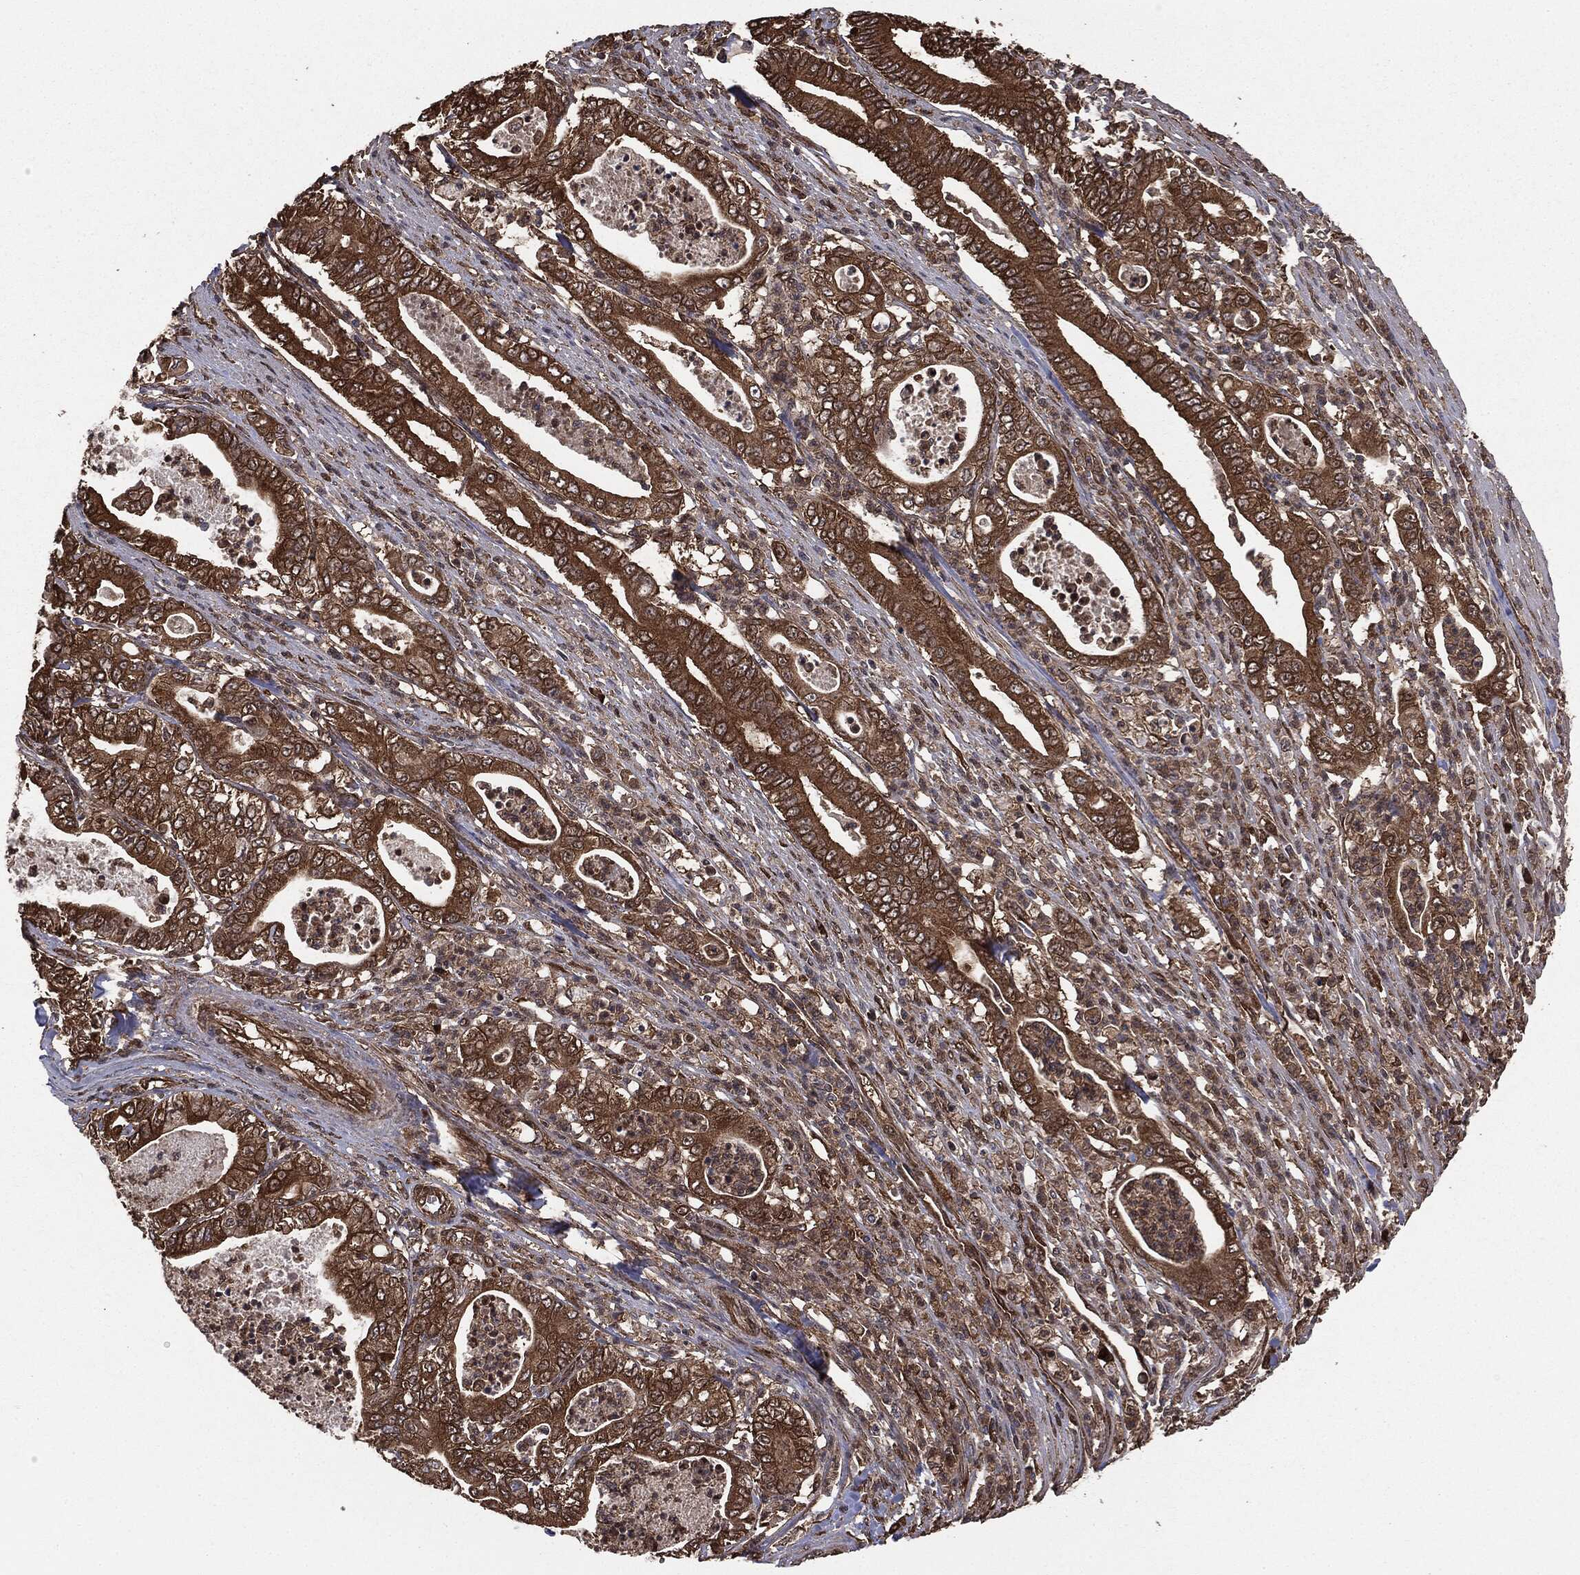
{"staining": {"intensity": "strong", "quantity": ">75%", "location": "cytoplasmic/membranous"}, "tissue": "pancreatic cancer", "cell_type": "Tumor cells", "image_type": "cancer", "snomed": [{"axis": "morphology", "description": "Adenocarcinoma, NOS"}, {"axis": "topography", "description": "Pancreas"}], "caption": "Protein expression by immunohistochemistry displays strong cytoplasmic/membranous positivity in approximately >75% of tumor cells in pancreatic cancer.", "gene": "NME1", "patient": {"sex": "male", "age": 71}}